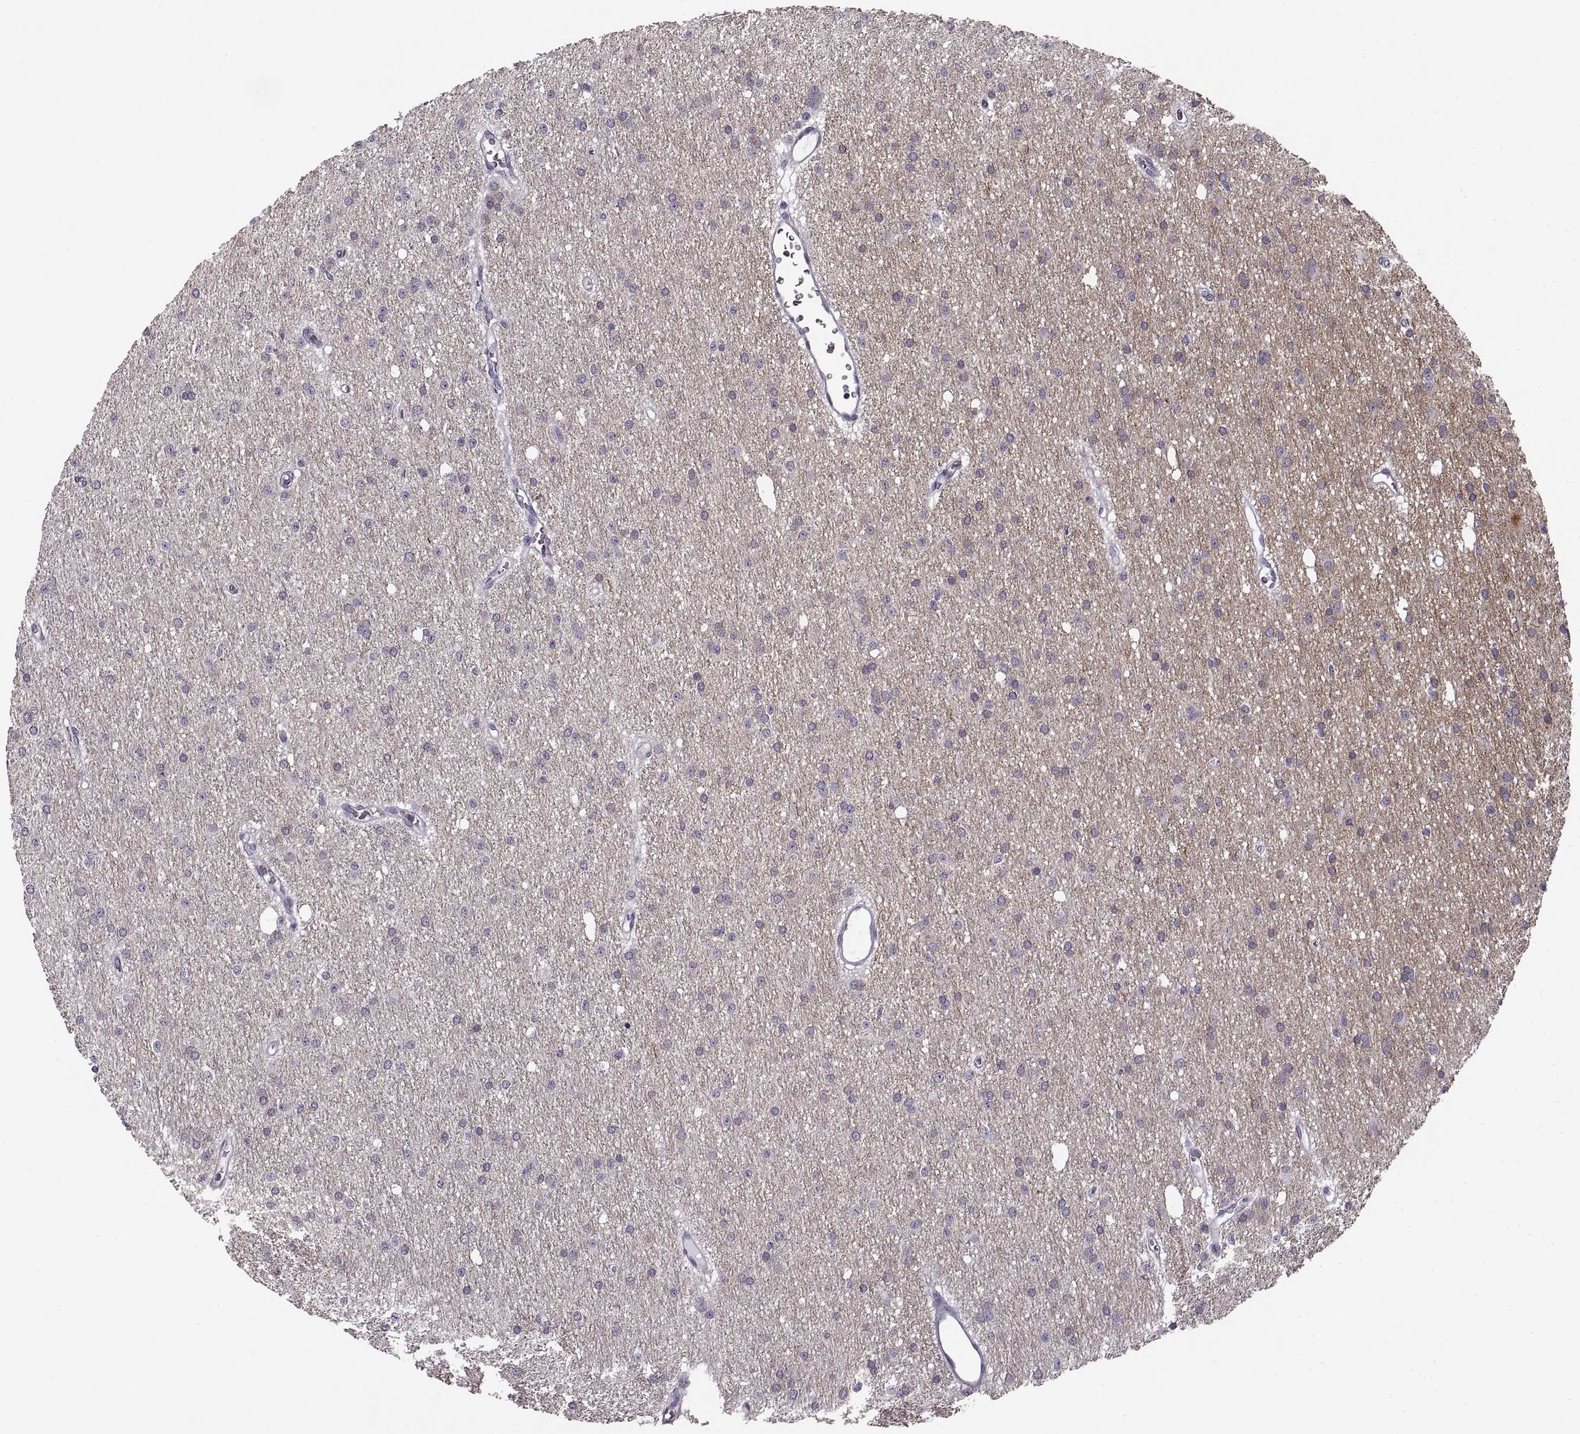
{"staining": {"intensity": "negative", "quantity": "none", "location": "none"}, "tissue": "glioma", "cell_type": "Tumor cells", "image_type": "cancer", "snomed": [{"axis": "morphology", "description": "Glioma, malignant, Low grade"}, {"axis": "topography", "description": "Brain"}], "caption": "The immunohistochemistry image has no significant positivity in tumor cells of malignant glioma (low-grade) tissue.", "gene": "CNTN1", "patient": {"sex": "male", "age": 27}}